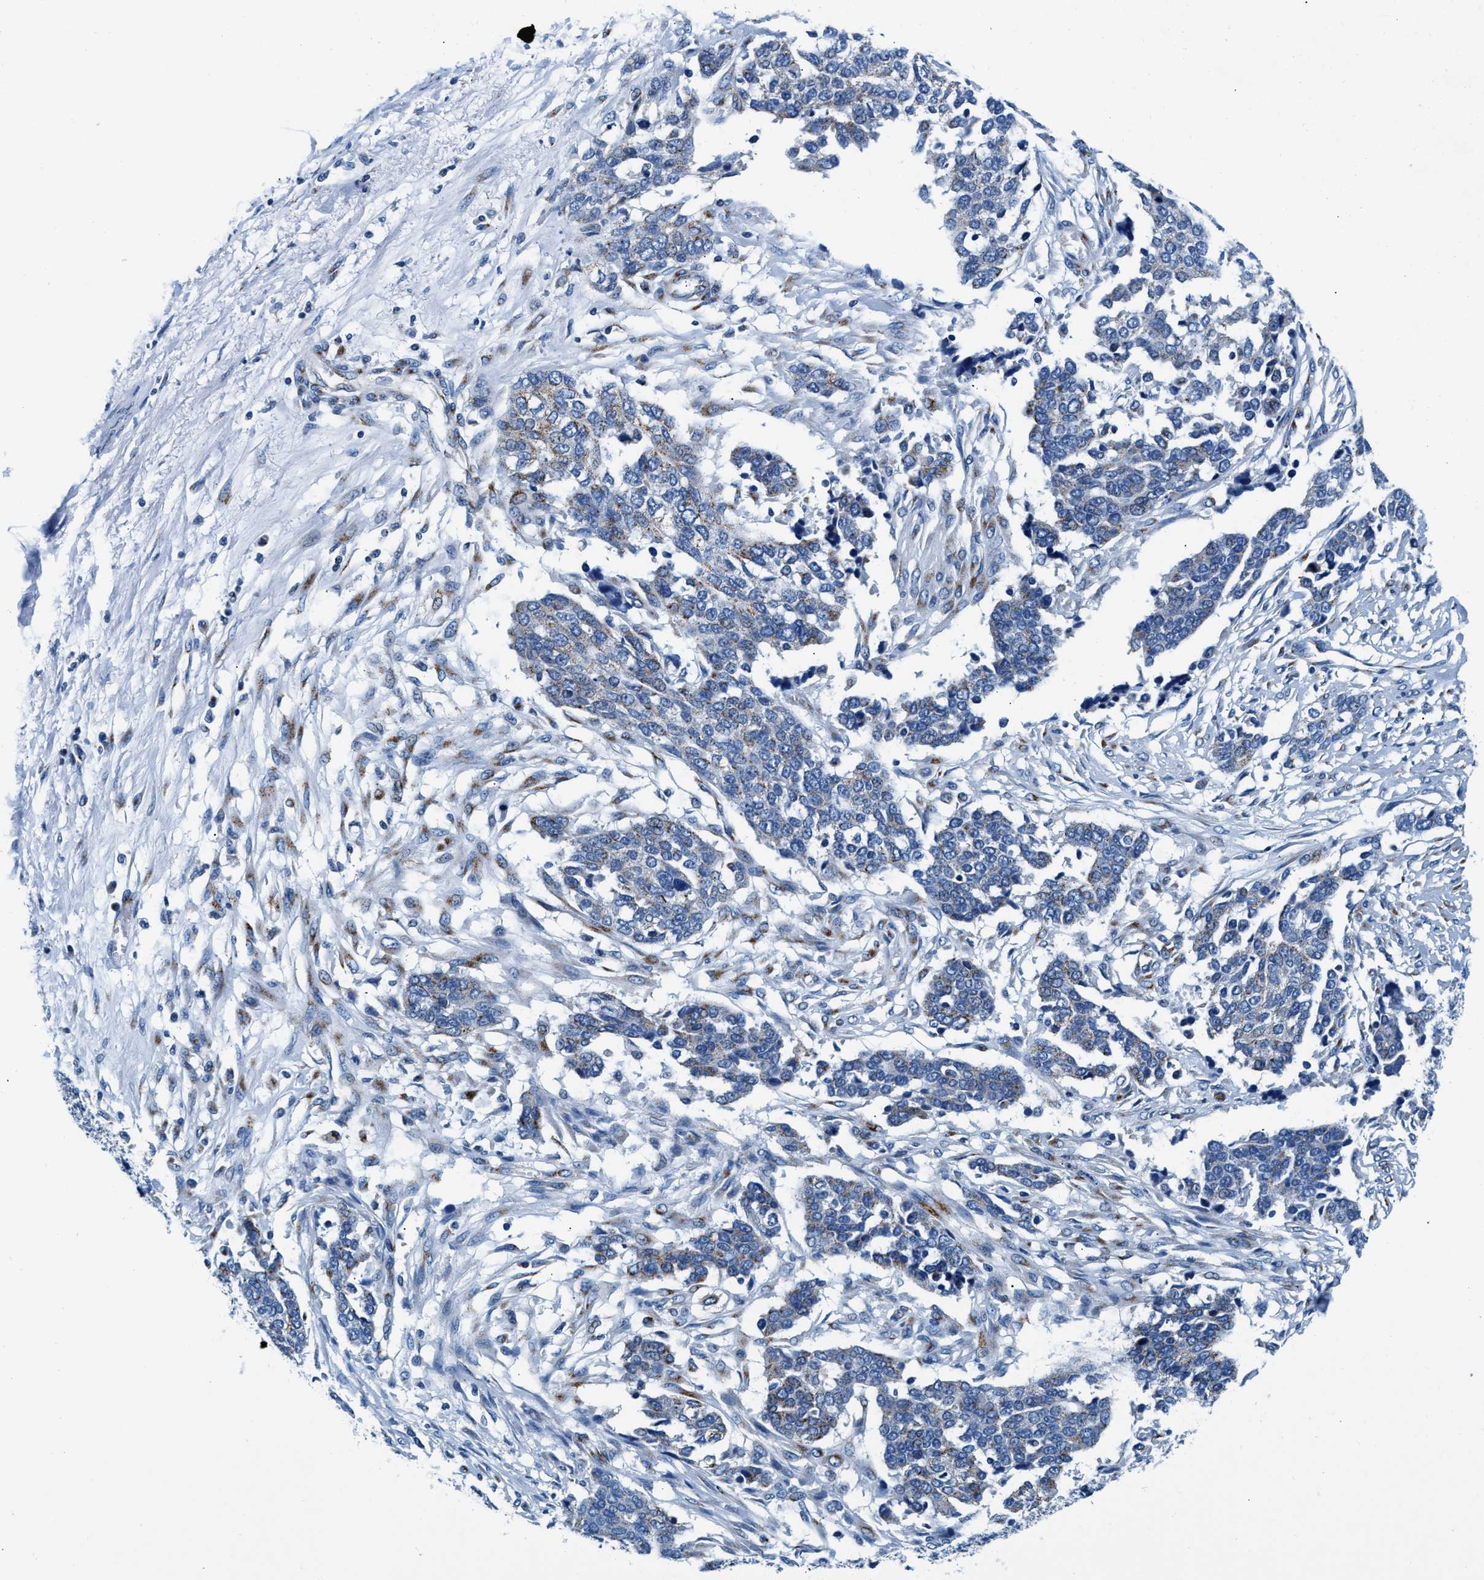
{"staining": {"intensity": "weak", "quantity": "<25%", "location": "cytoplasmic/membranous"}, "tissue": "ovarian cancer", "cell_type": "Tumor cells", "image_type": "cancer", "snomed": [{"axis": "morphology", "description": "Cystadenocarcinoma, serous, NOS"}, {"axis": "topography", "description": "Ovary"}], "caption": "IHC image of ovarian cancer stained for a protein (brown), which demonstrates no staining in tumor cells.", "gene": "VPS53", "patient": {"sex": "female", "age": 44}}